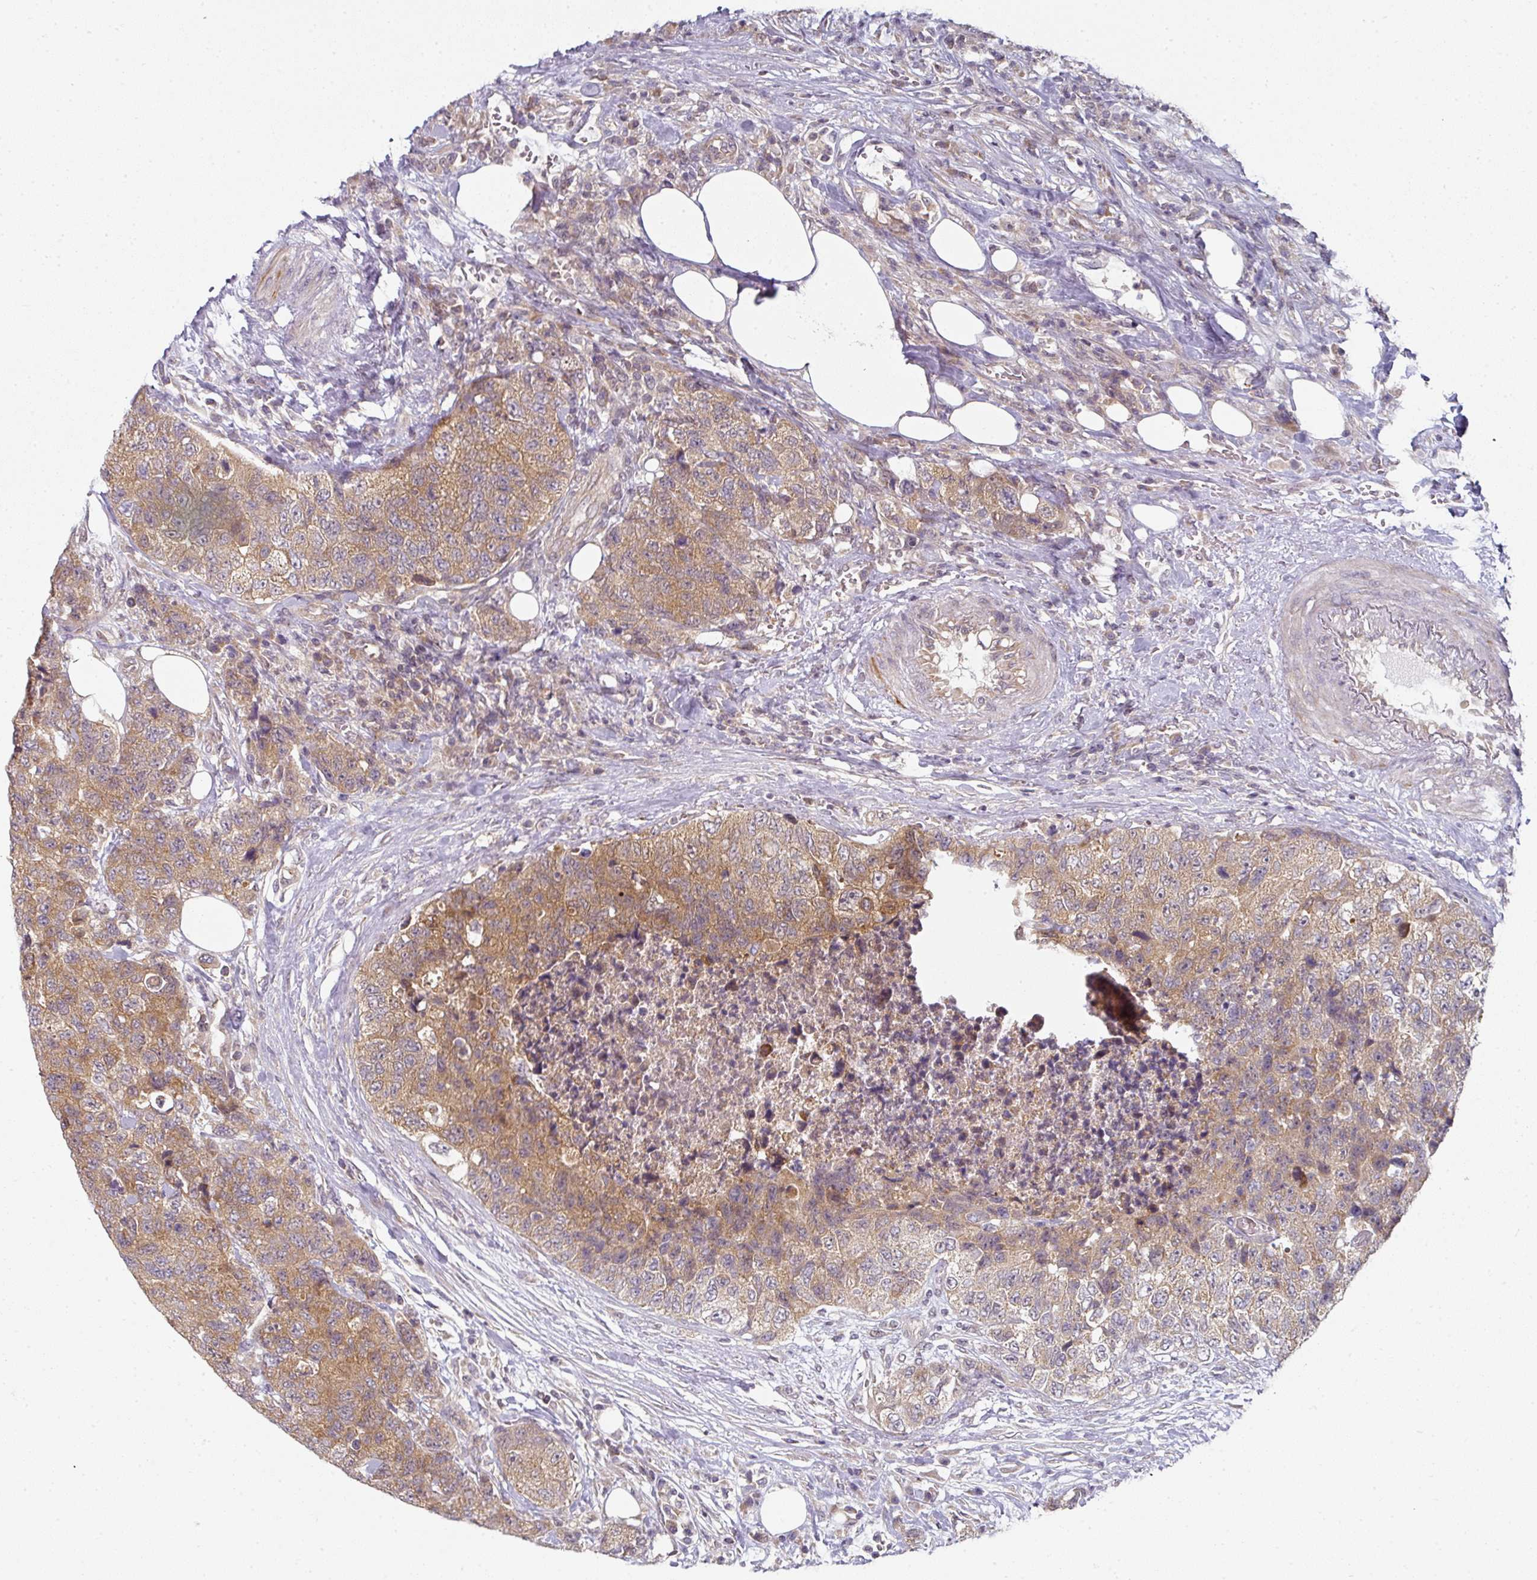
{"staining": {"intensity": "moderate", "quantity": ">75%", "location": "cytoplasmic/membranous"}, "tissue": "urothelial cancer", "cell_type": "Tumor cells", "image_type": "cancer", "snomed": [{"axis": "morphology", "description": "Urothelial carcinoma, High grade"}, {"axis": "topography", "description": "Urinary bladder"}], "caption": "Moderate cytoplasmic/membranous positivity for a protein is seen in about >75% of tumor cells of urothelial cancer using IHC.", "gene": "MAP2K2", "patient": {"sex": "female", "age": 78}}